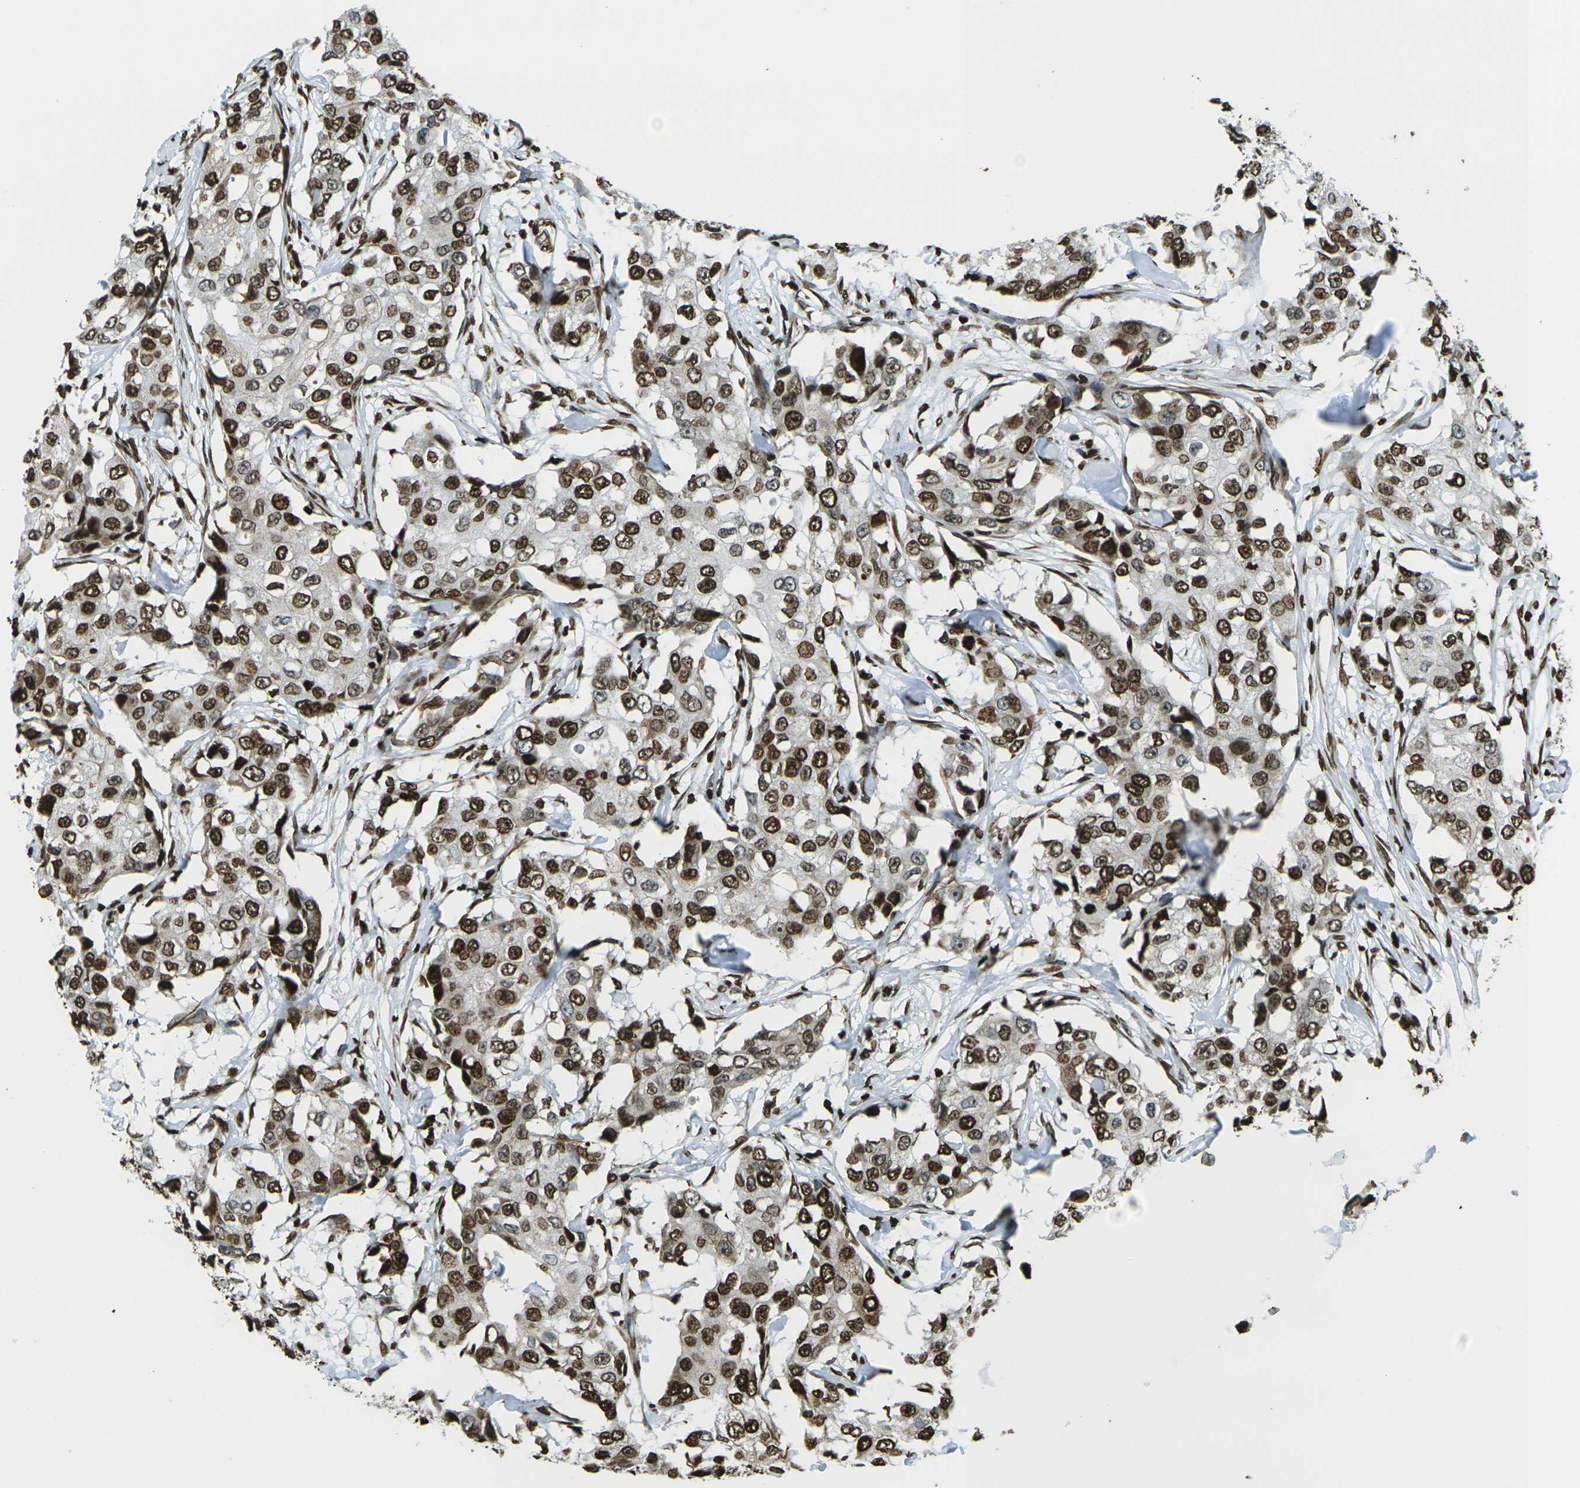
{"staining": {"intensity": "strong", "quantity": ">75%", "location": "nuclear"}, "tissue": "breast cancer", "cell_type": "Tumor cells", "image_type": "cancer", "snomed": [{"axis": "morphology", "description": "Duct carcinoma"}, {"axis": "topography", "description": "Breast"}], "caption": "A high amount of strong nuclear positivity is seen in approximately >75% of tumor cells in invasive ductal carcinoma (breast) tissue.", "gene": "H1-2", "patient": {"sex": "female", "age": 27}}